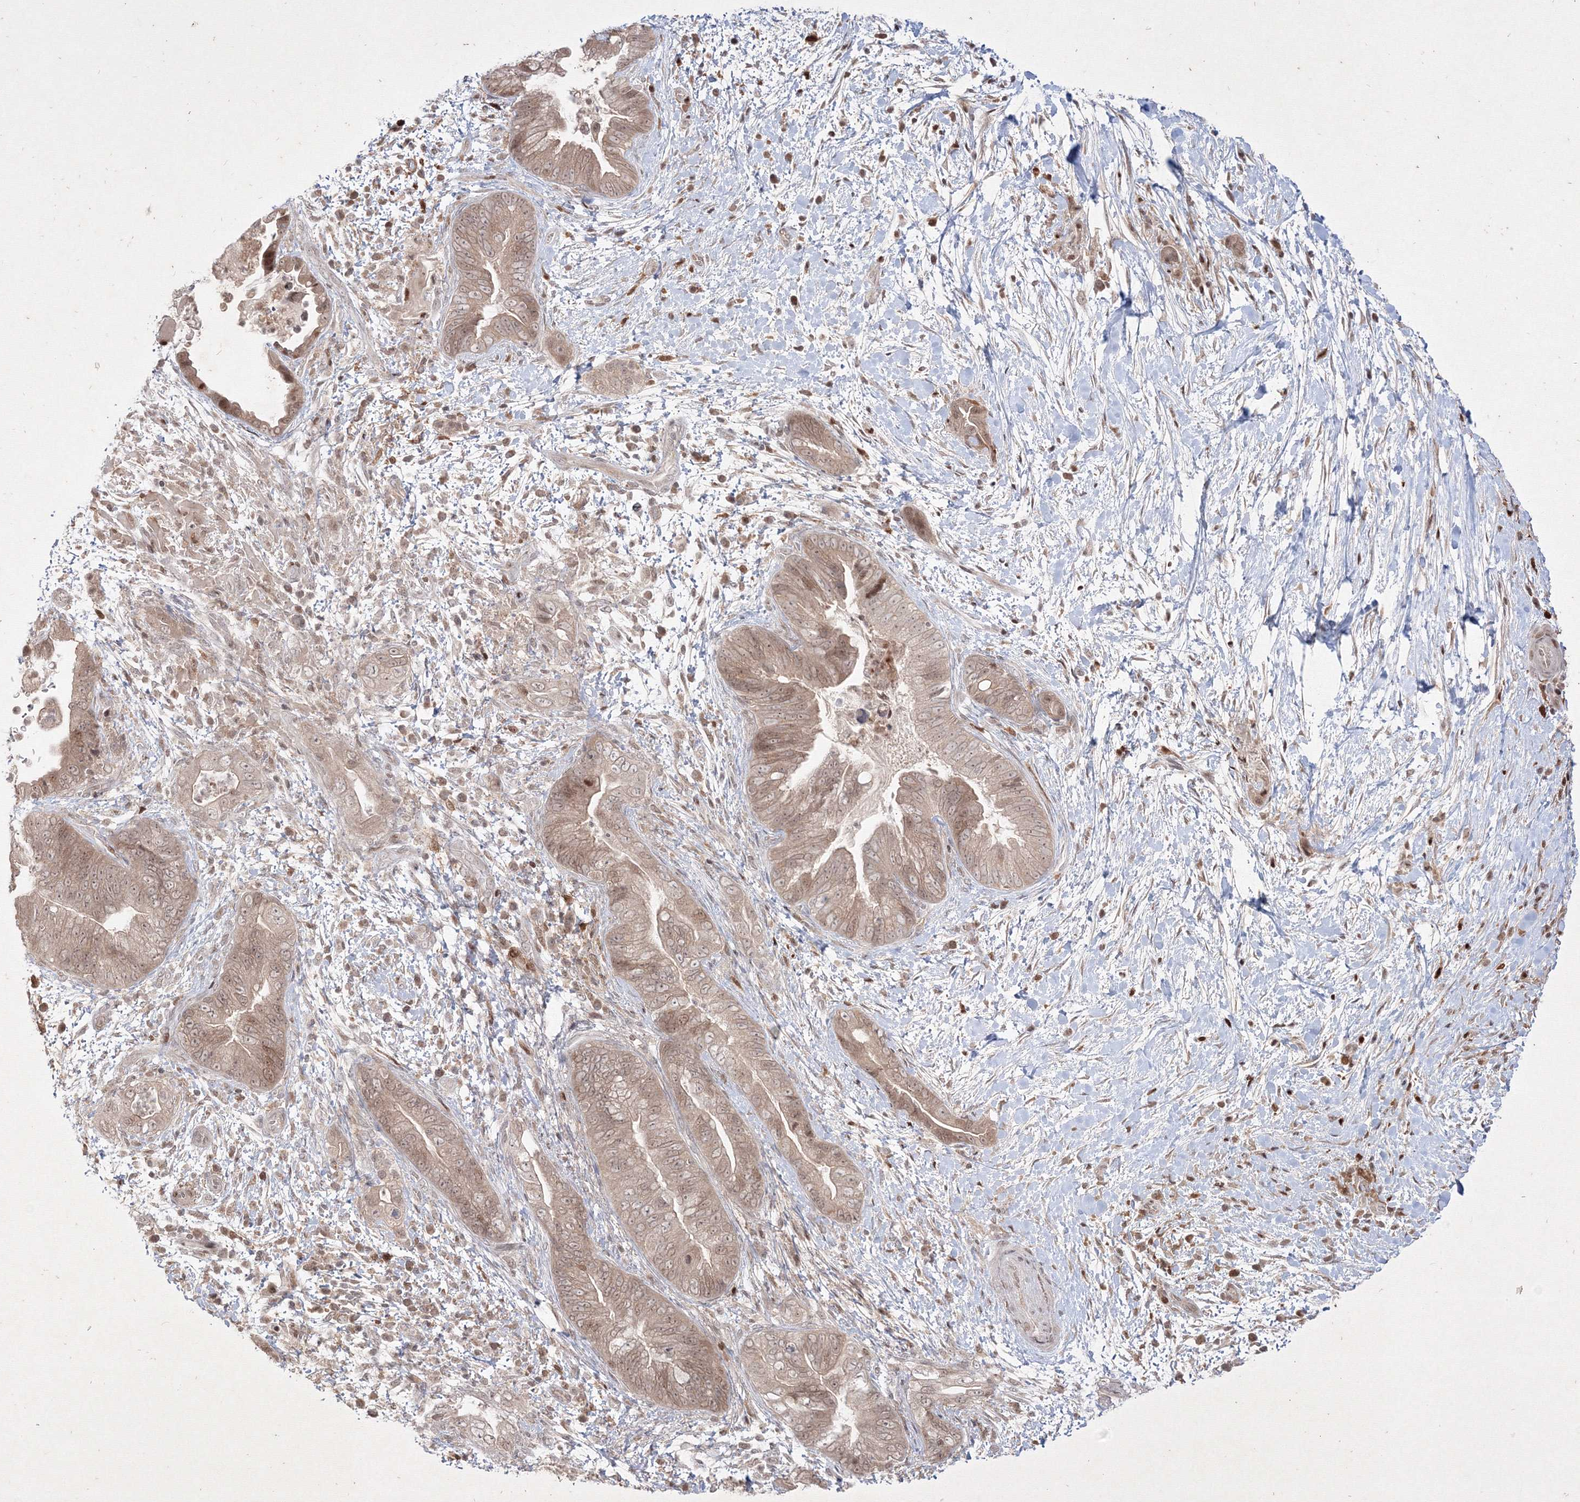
{"staining": {"intensity": "moderate", "quantity": ">75%", "location": "cytoplasmic/membranous,nuclear"}, "tissue": "pancreatic cancer", "cell_type": "Tumor cells", "image_type": "cancer", "snomed": [{"axis": "morphology", "description": "Adenocarcinoma, NOS"}, {"axis": "topography", "description": "Pancreas"}], "caption": "This histopathology image exhibits pancreatic cancer stained with immunohistochemistry (IHC) to label a protein in brown. The cytoplasmic/membranous and nuclear of tumor cells show moderate positivity for the protein. Nuclei are counter-stained blue.", "gene": "TAB1", "patient": {"sex": "male", "age": 75}}